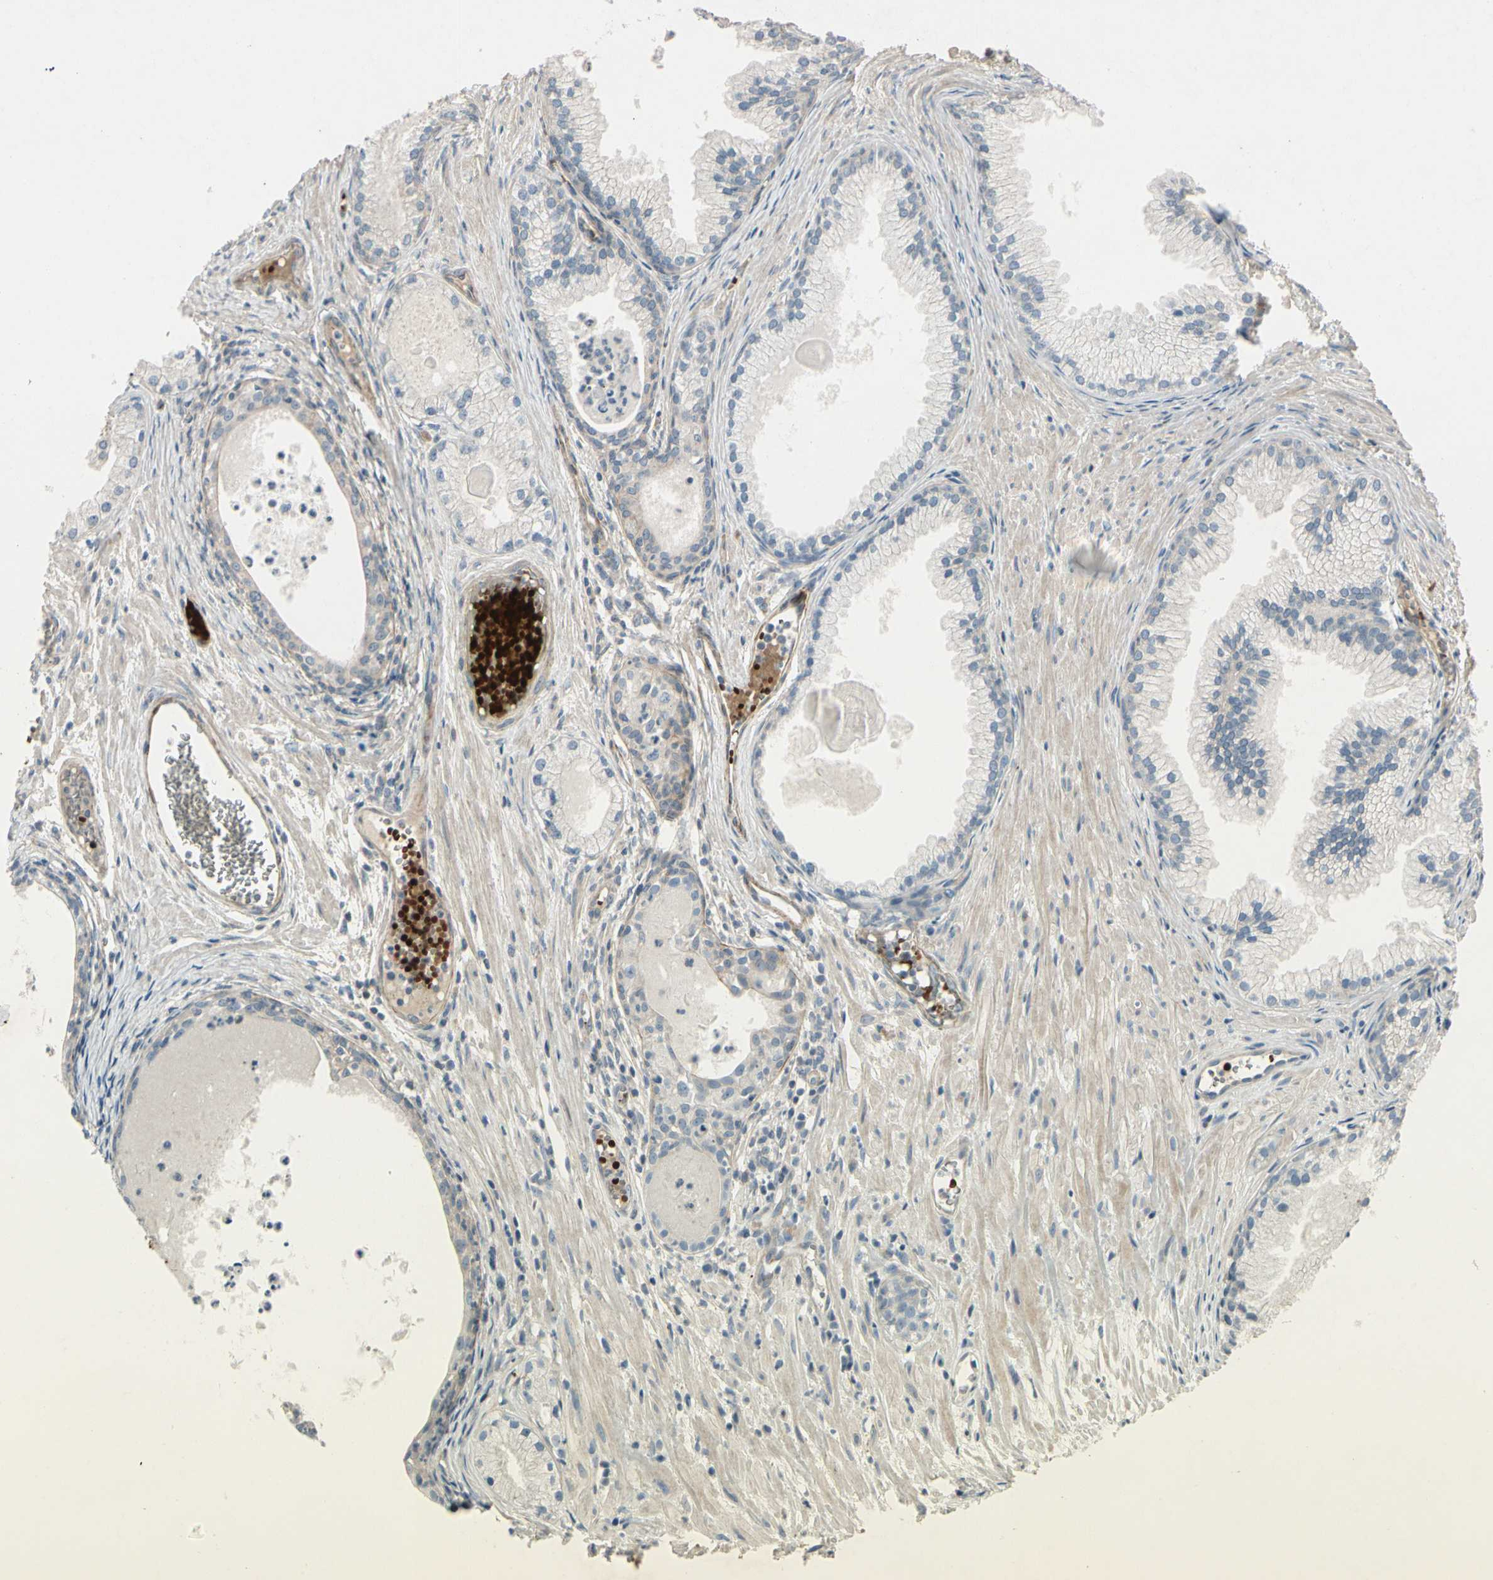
{"staining": {"intensity": "negative", "quantity": "none", "location": "none"}, "tissue": "prostate cancer", "cell_type": "Tumor cells", "image_type": "cancer", "snomed": [{"axis": "morphology", "description": "Adenocarcinoma, Low grade"}, {"axis": "topography", "description": "Prostate"}], "caption": "Tumor cells are negative for brown protein staining in prostate cancer (adenocarcinoma (low-grade)).", "gene": "PPP3CB", "patient": {"sex": "male", "age": 72}}